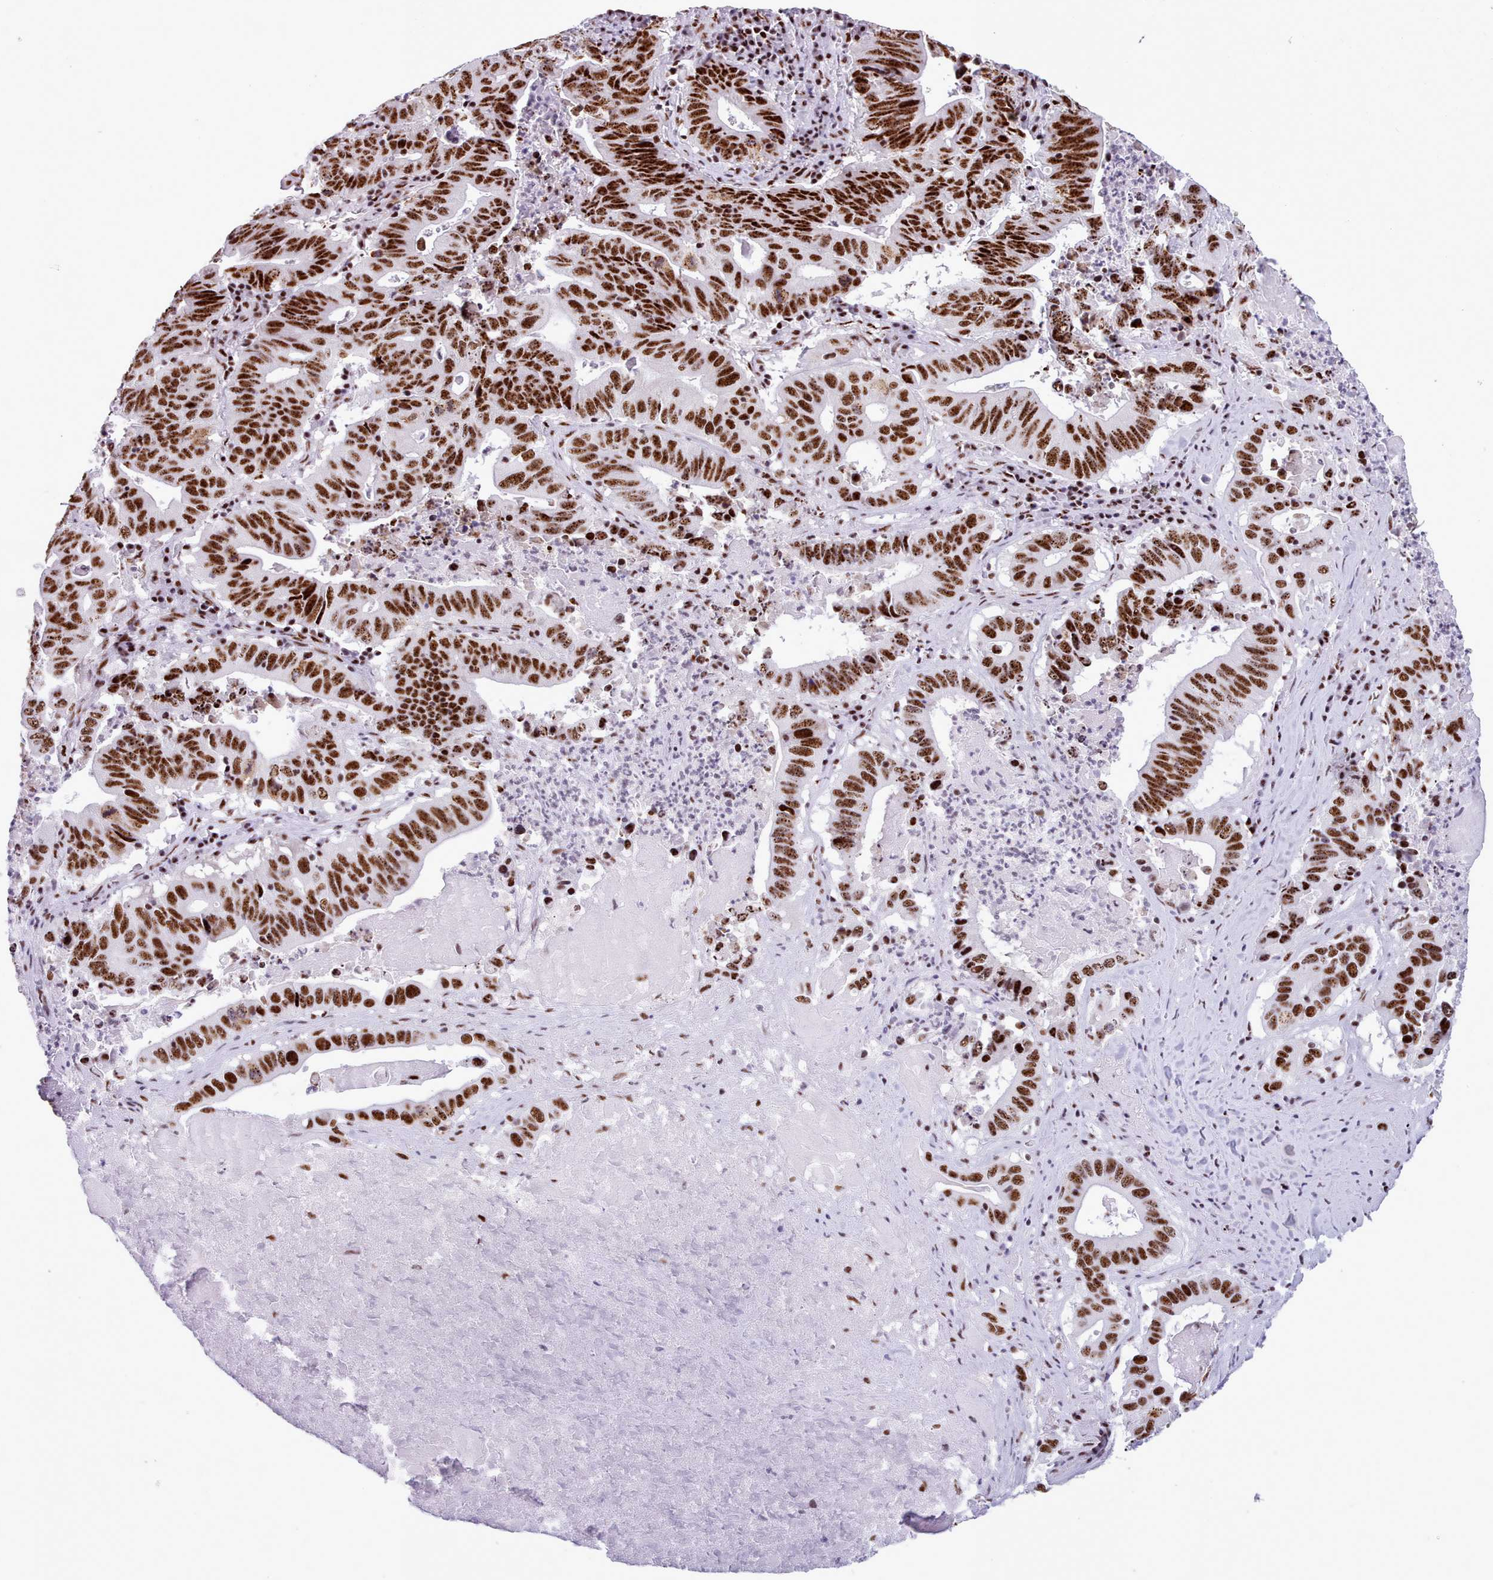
{"staining": {"intensity": "strong", "quantity": ">75%", "location": "nuclear"}, "tissue": "lung cancer", "cell_type": "Tumor cells", "image_type": "cancer", "snomed": [{"axis": "morphology", "description": "Adenocarcinoma, NOS"}, {"axis": "topography", "description": "Lung"}], "caption": "The image shows staining of lung cancer, revealing strong nuclear protein expression (brown color) within tumor cells.", "gene": "TMEM35B", "patient": {"sex": "female", "age": 60}}